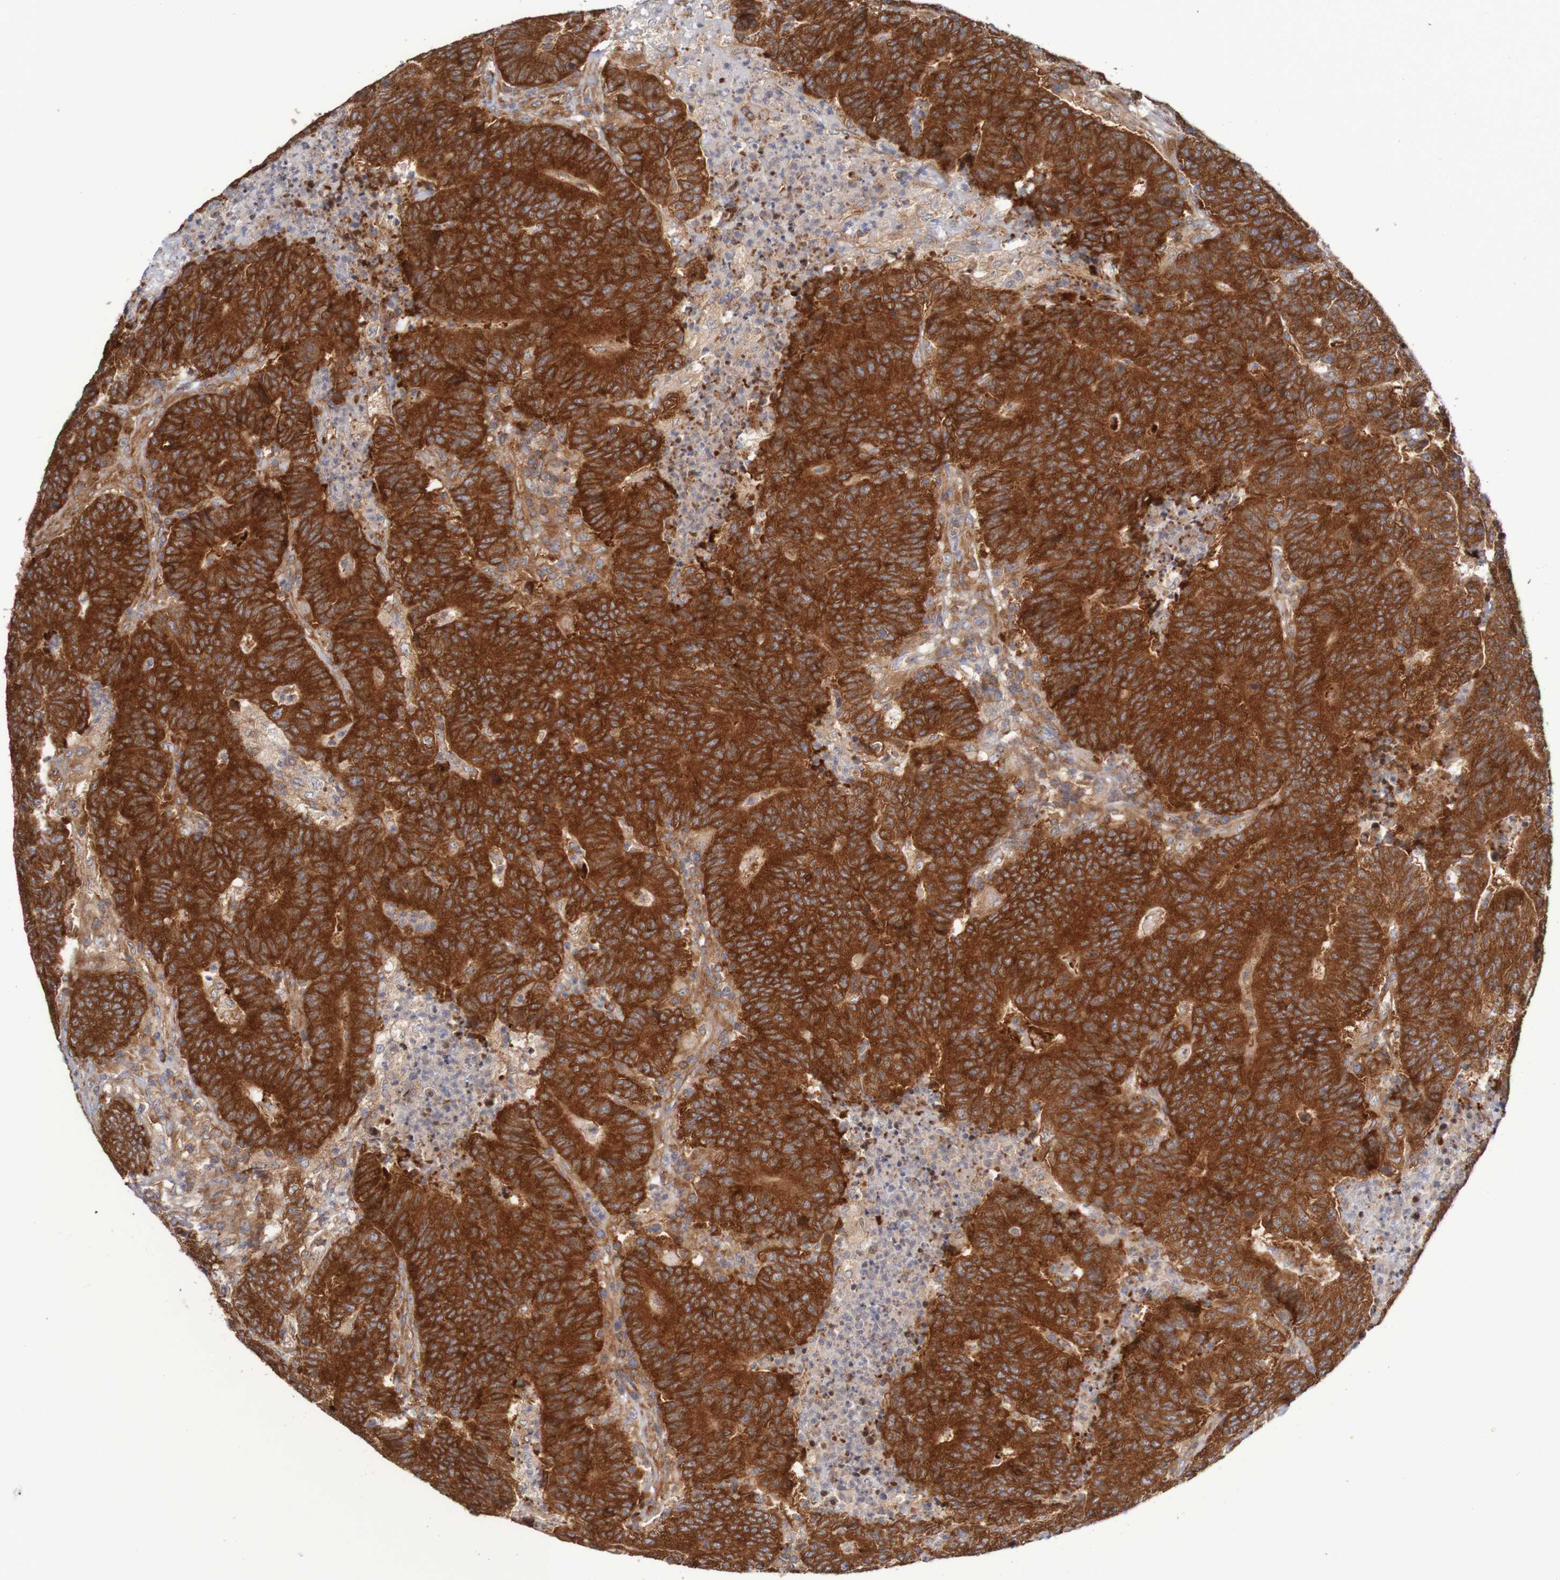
{"staining": {"intensity": "strong", "quantity": ">75%", "location": "cytoplasmic/membranous"}, "tissue": "colorectal cancer", "cell_type": "Tumor cells", "image_type": "cancer", "snomed": [{"axis": "morphology", "description": "Normal tissue, NOS"}, {"axis": "morphology", "description": "Adenocarcinoma, NOS"}, {"axis": "topography", "description": "Colon"}], "caption": "A high amount of strong cytoplasmic/membranous expression is present in about >75% of tumor cells in adenocarcinoma (colorectal) tissue.", "gene": "LRRC47", "patient": {"sex": "female", "age": 75}}